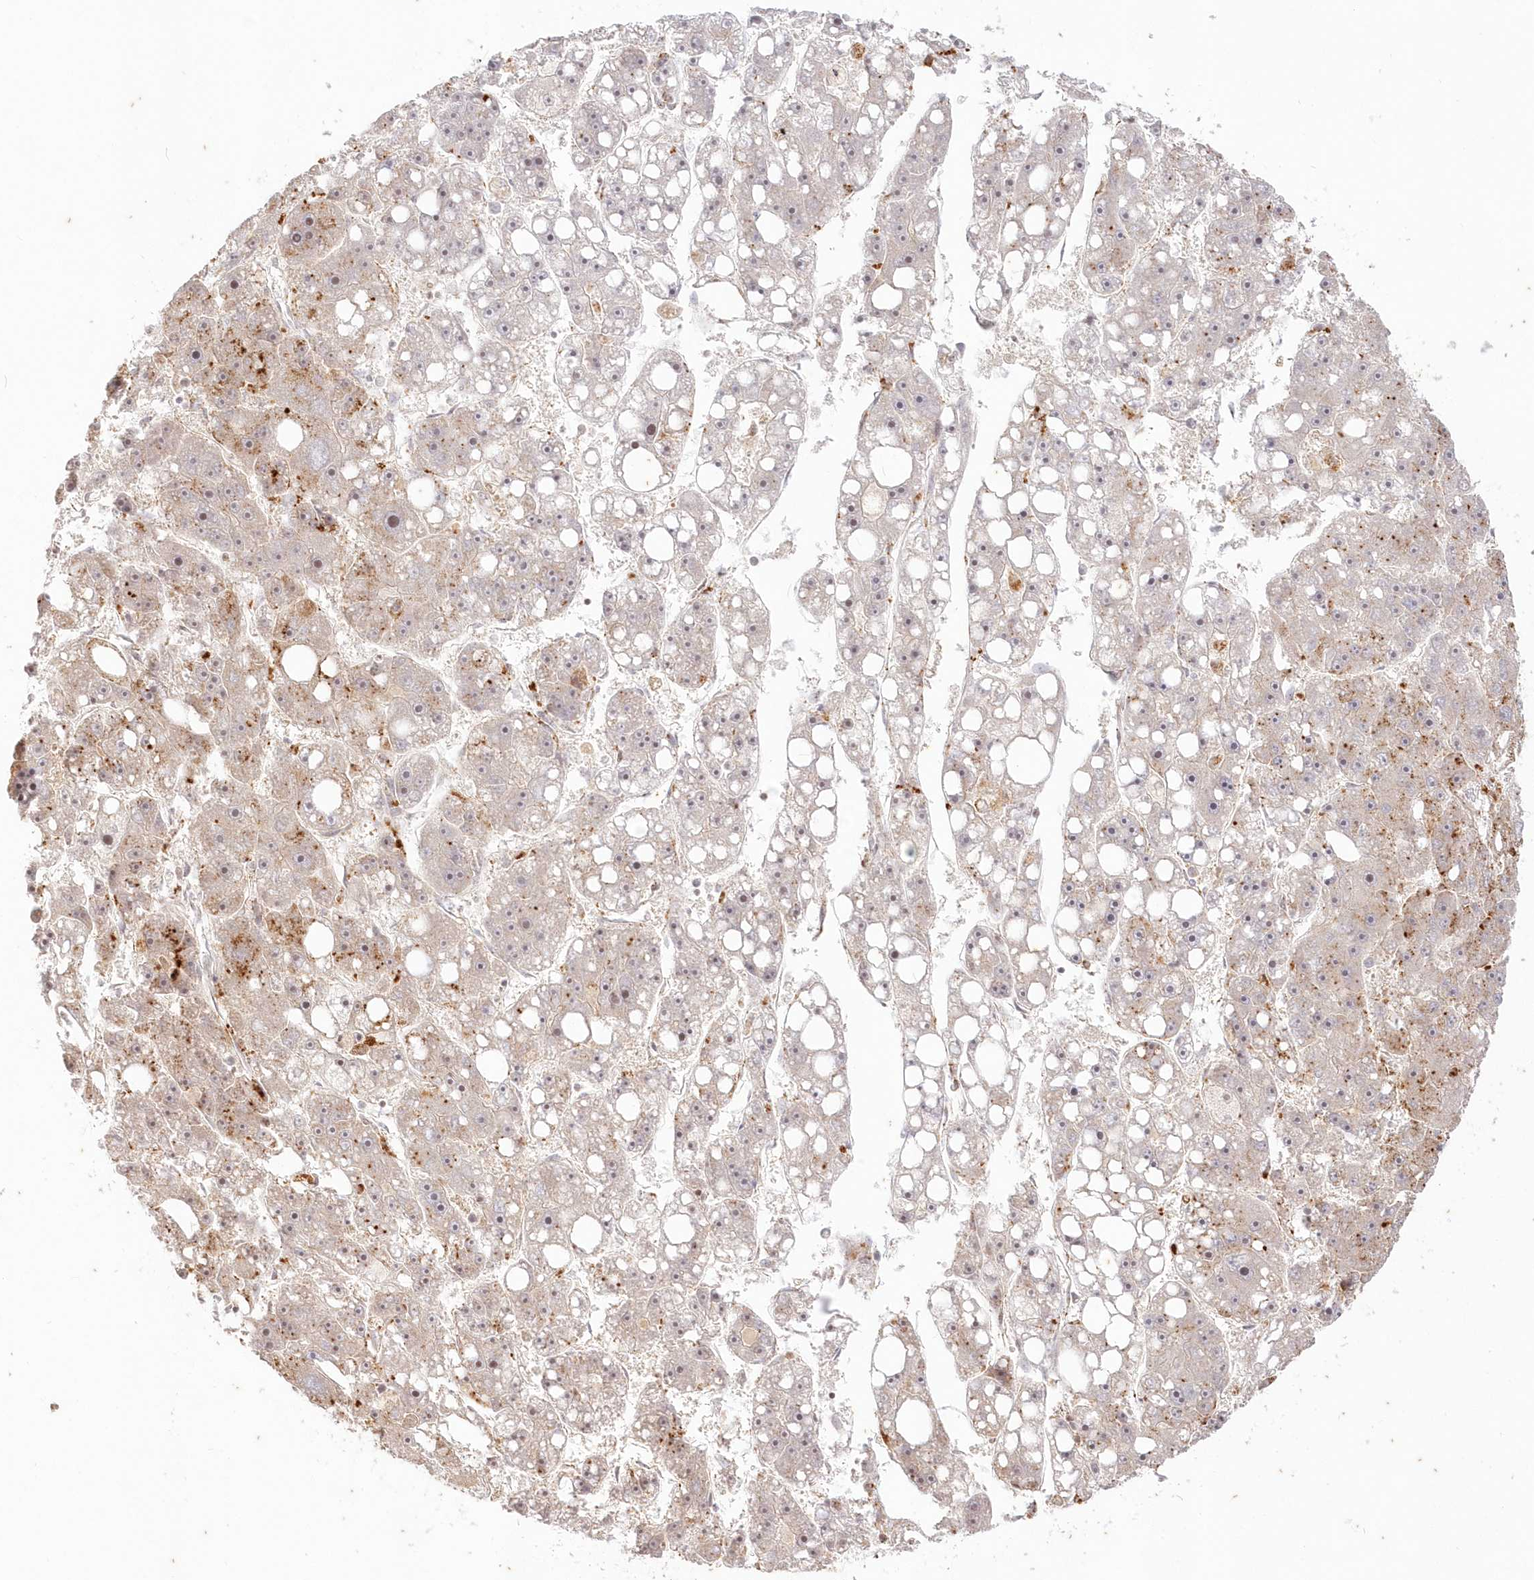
{"staining": {"intensity": "moderate", "quantity": "<25%", "location": "cytoplasmic/membranous"}, "tissue": "liver cancer", "cell_type": "Tumor cells", "image_type": "cancer", "snomed": [{"axis": "morphology", "description": "Carcinoma, Hepatocellular, NOS"}, {"axis": "topography", "description": "Liver"}], "caption": "Immunohistochemistry image of neoplastic tissue: liver hepatocellular carcinoma stained using IHC shows low levels of moderate protein expression localized specifically in the cytoplasmic/membranous of tumor cells, appearing as a cytoplasmic/membranous brown color.", "gene": "MTMR3", "patient": {"sex": "female", "age": 61}}